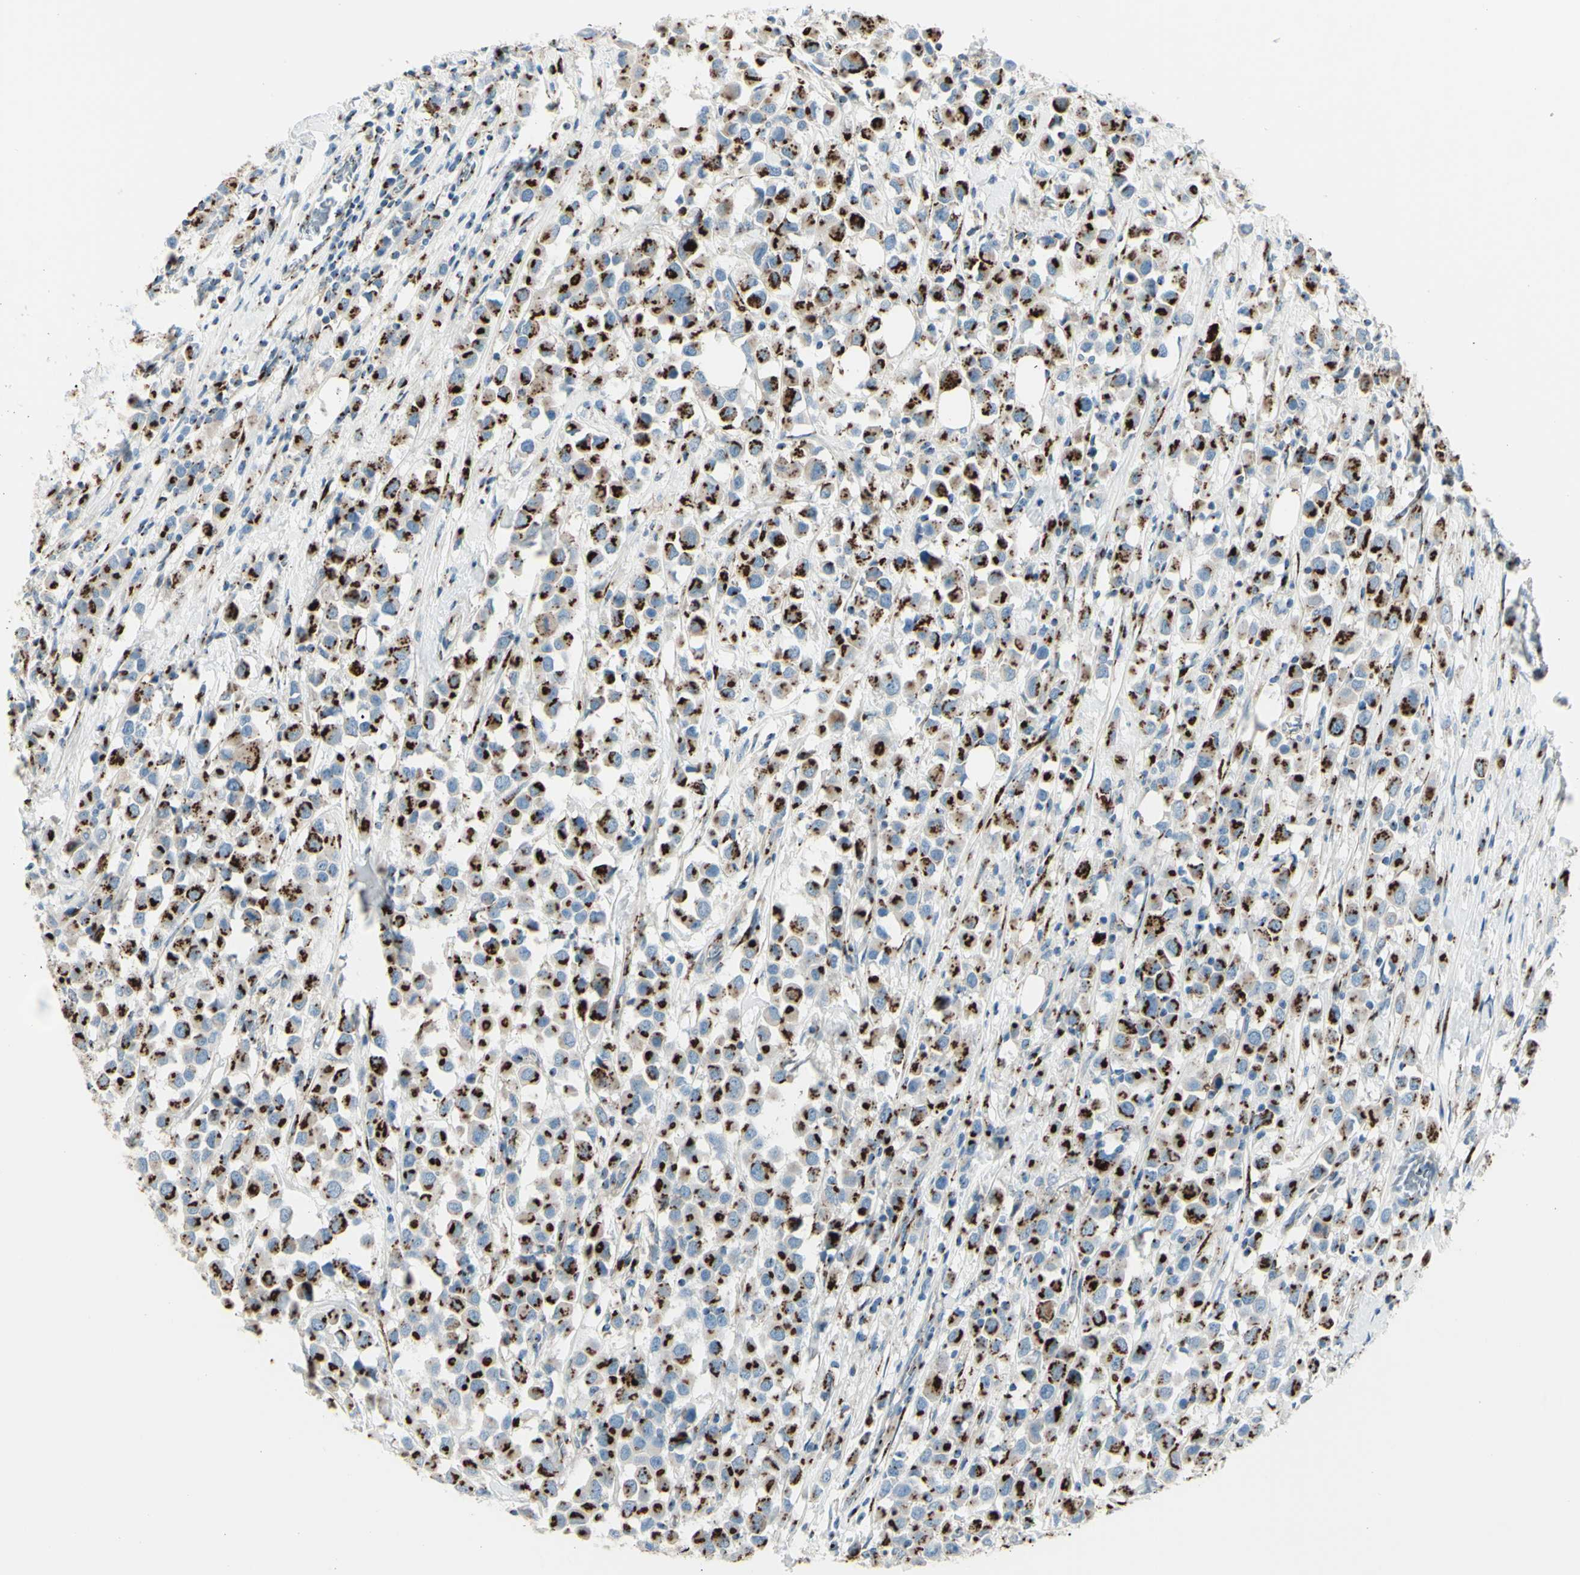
{"staining": {"intensity": "strong", "quantity": ">75%", "location": "cytoplasmic/membranous"}, "tissue": "breast cancer", "cell_type": "Tumor cells", "image_type": "cancer", "snomed": [{"axis": "morphology", "description": "Duct carcinoma"}, {"axis": "topography", "description": "Breast"}], "caption": "Immunohistochemistry histopathology image of human breast cancer (infiltrating ductal carcinoma) stained for a protein (brown), which demonstrates high levels of strong cytoplasmic/membranous expression in about >75% of tumor cells.", "gene": "B4GALT1", "patient": {"sex": "female", "age": 61}}